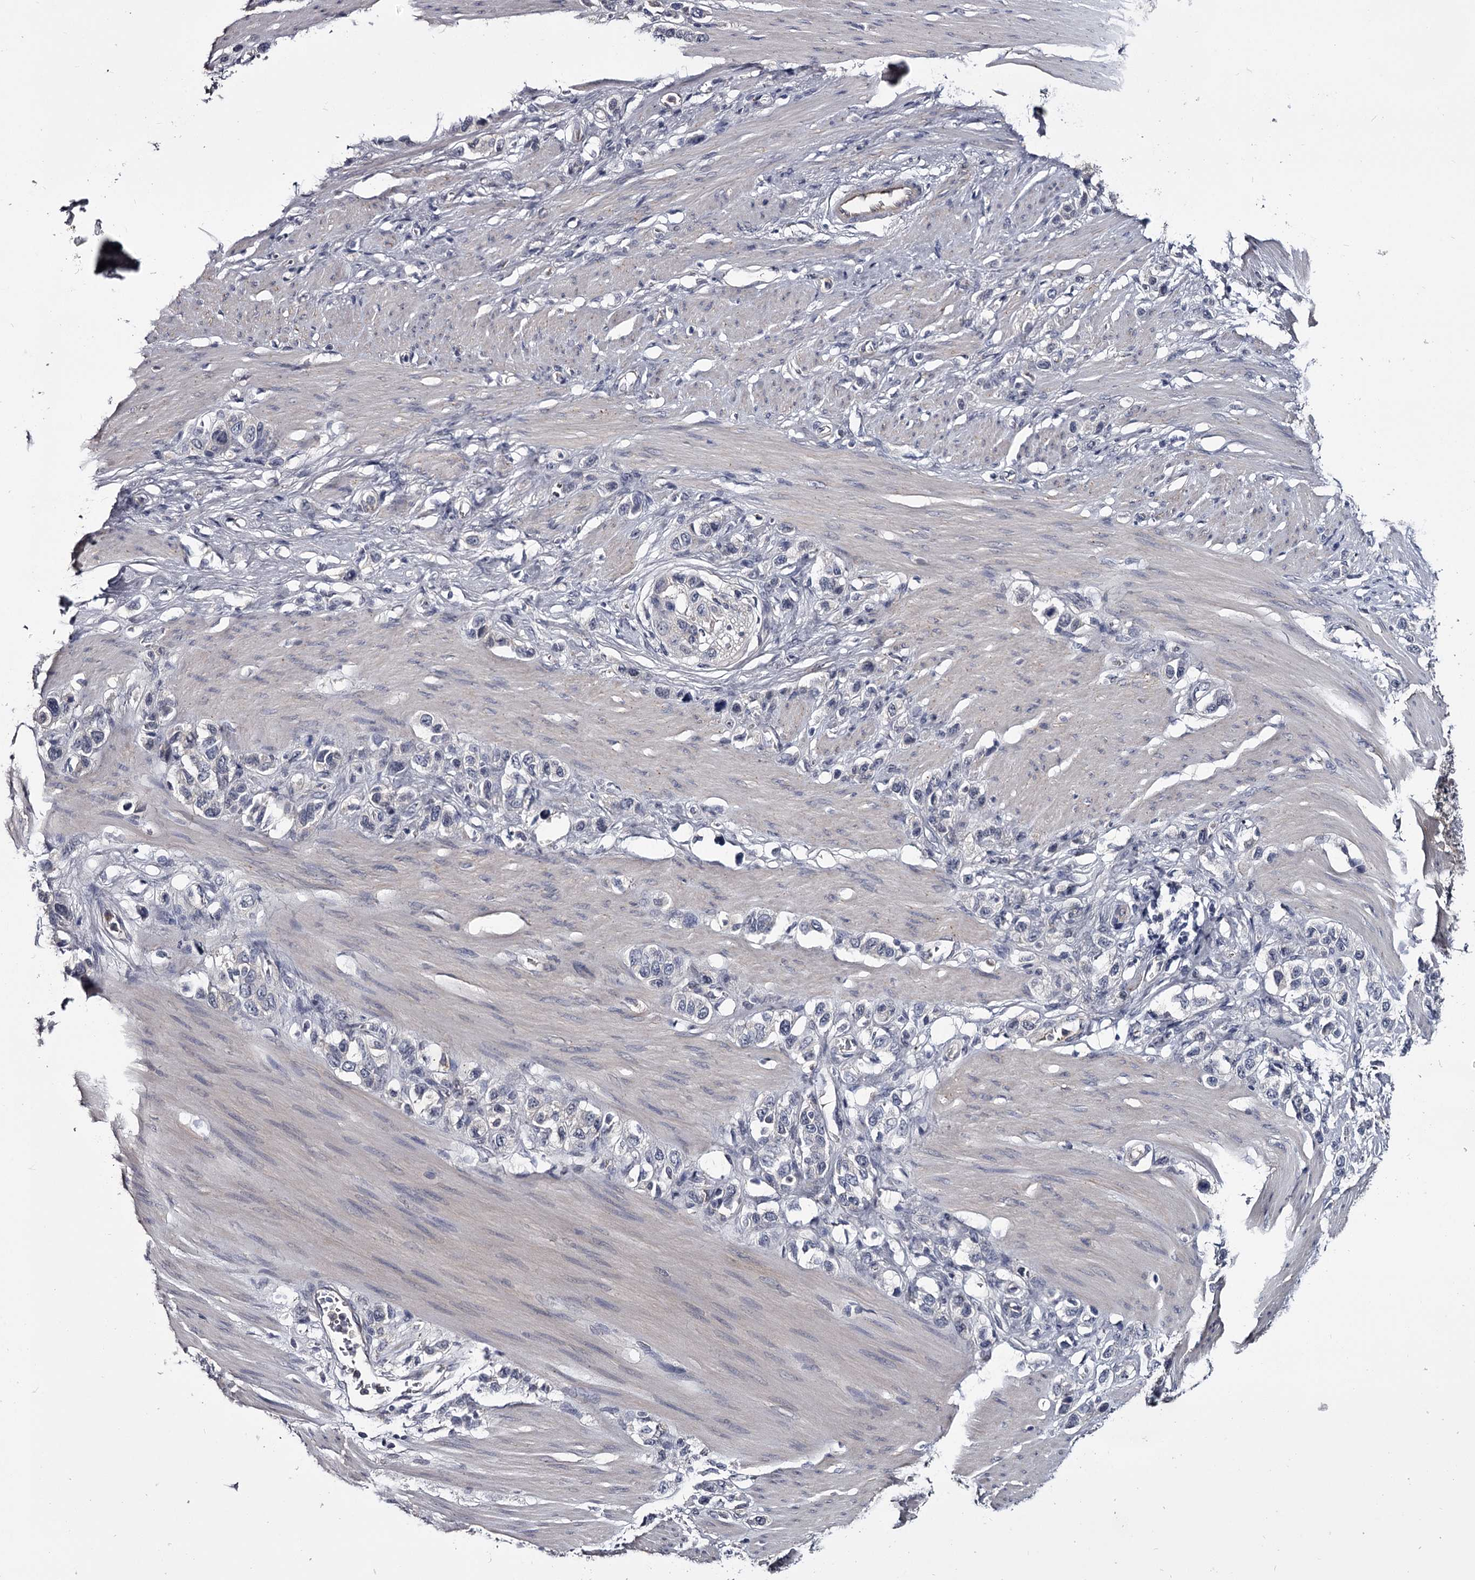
{"staining": {"intensity": "negative", "quantity": "none", "location": "none"}, "tissue": "stomach cancer", "cell_type": "Tumor cells", "image_type": "cancer", "snomed": [{"axis": "morphology", "description": "Adenocarcinoma, NOS"}, {"axis": "morphology", "description": "Adenocarcinoma, High grade"}, {"axis": "topography", "description": "Stomach, upper"}, {"axis": "topography", "description": "Stomach, lower"}], "caption": "Protein analysis of stomach cancer exhibits no significant staining in tumor cells.", "gene": "GSTO1", "patient": {"sex": "female", "age": 65}}